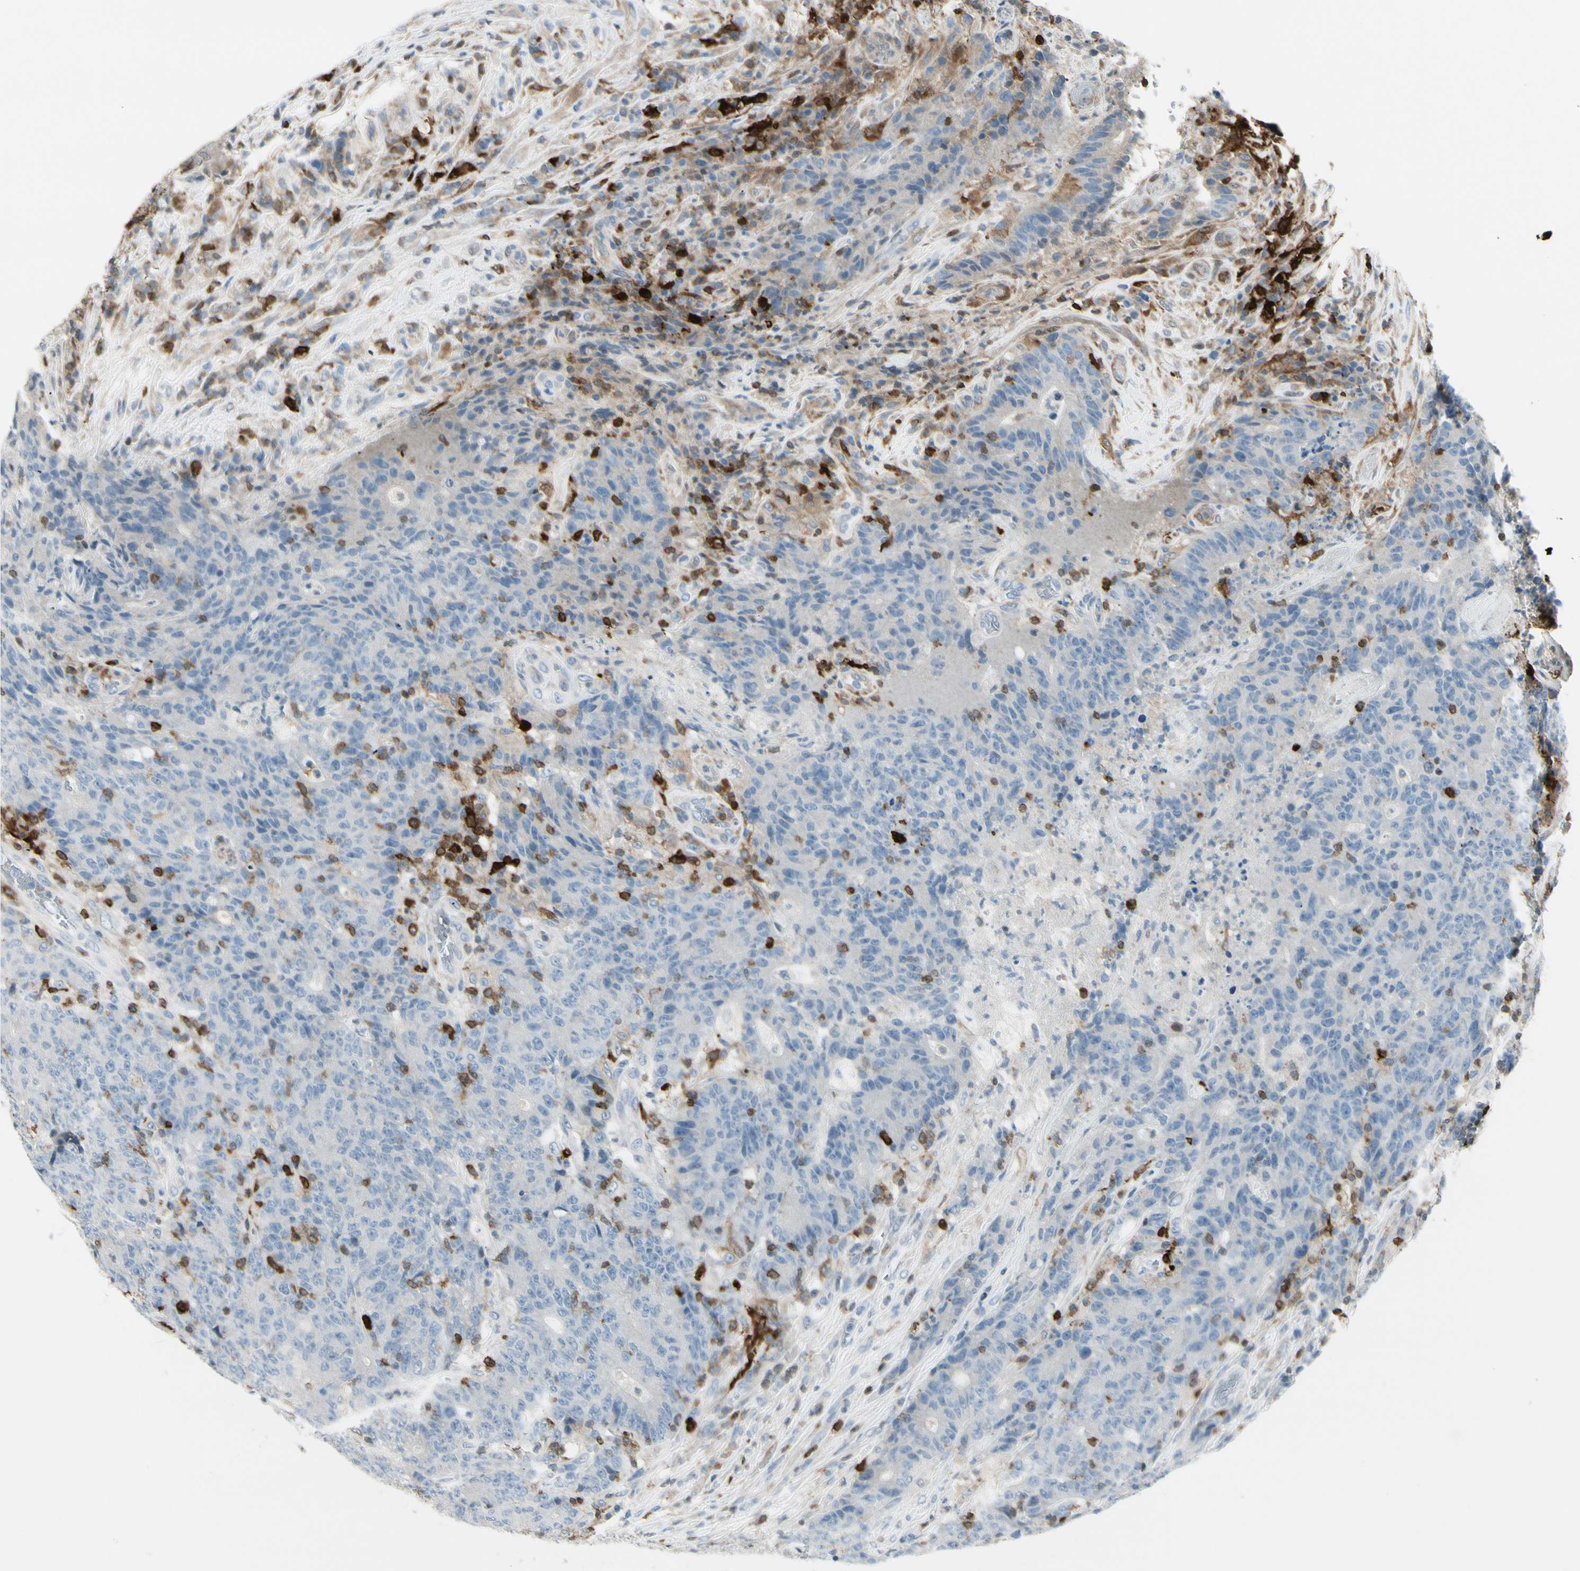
{"staining": {"intensity": "negative", "quantity": "none", "location": "none"}, "tissue": "colorectal cancer", "cell_type": "Tumor cells", "image_type": "cancer", "snomed": [{"axis": "morphology", "description": "Normal tissue, NOS"}, {"axis": "morphology", "description": "Adenocarcinoma, NOS"}, {"axis": "topography", "description": "Colon"}], "caption": "The immunohistochemistry (IHC) photomicrograph has no significant positivity in tumor cells of colorectal cancer (adenocarcinoma) tissue.", "gene": "TRAF1", "patient": {"sex": "female", "age": 75}}